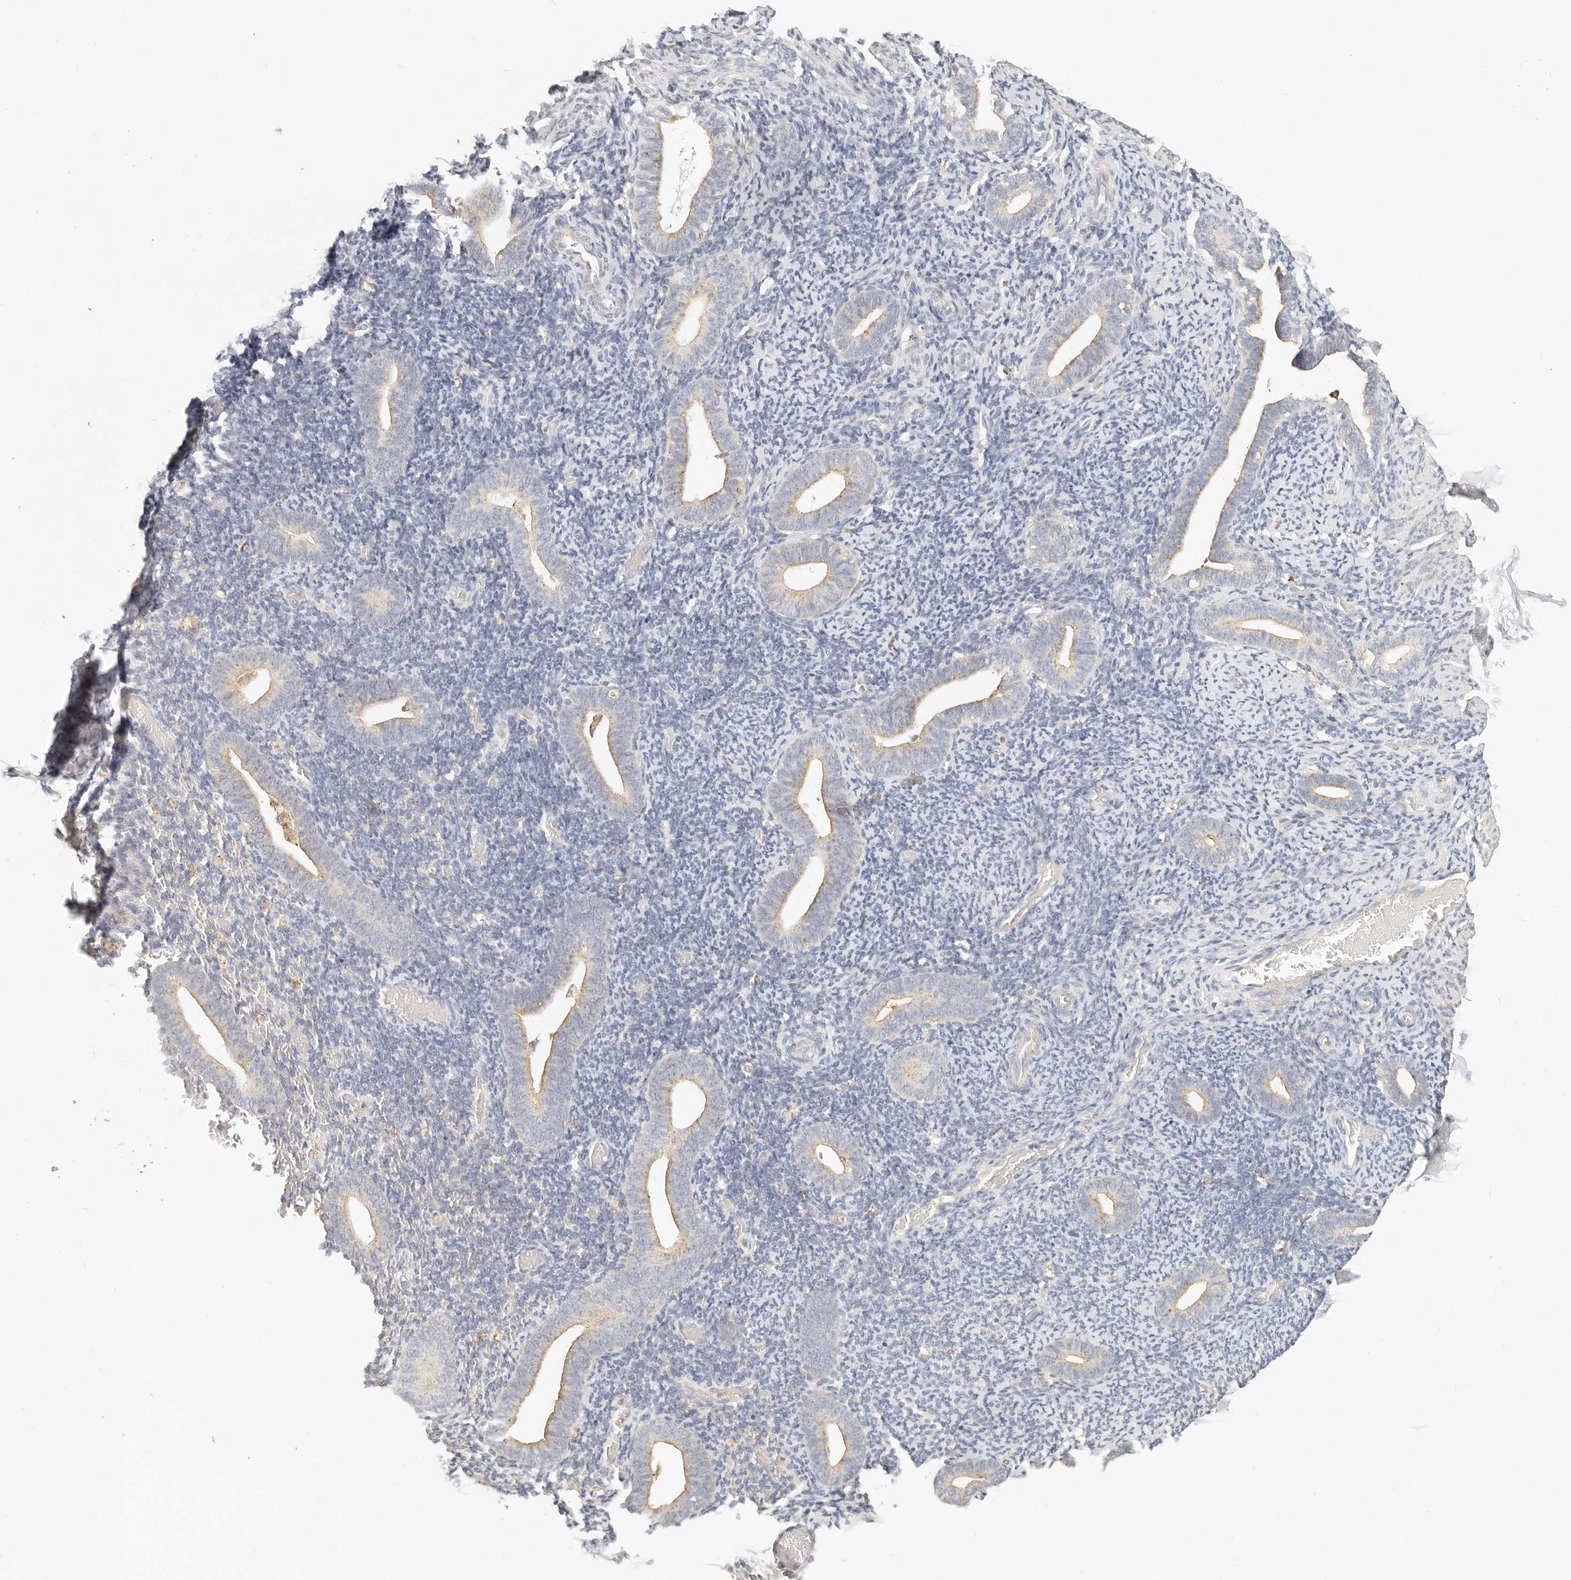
{"staining": {"intensity": "negative", "quantity": "none", "location": "none"}, "tissue": "endometrium", "cell_type": "Cells in endometrial stroma", "image_type": "normal", "snomed": [{"axis": "morphology", "description": "Normal tissue, NOS"}, {"axis": "topography", "description": "Endometrium"}], "caption": "This is a photomicrograph of immunohistochemistry (IHC) staining of normal endometrium, which shows no expression in cells in endometrial stroma. (Brightfield microscopy of DAB (3,3'-diaminobenzidine) immunohistochemistry (IHC) at high magnification).", "gene": "CNMD", "patient": {"sex": "female", "age": 51}}